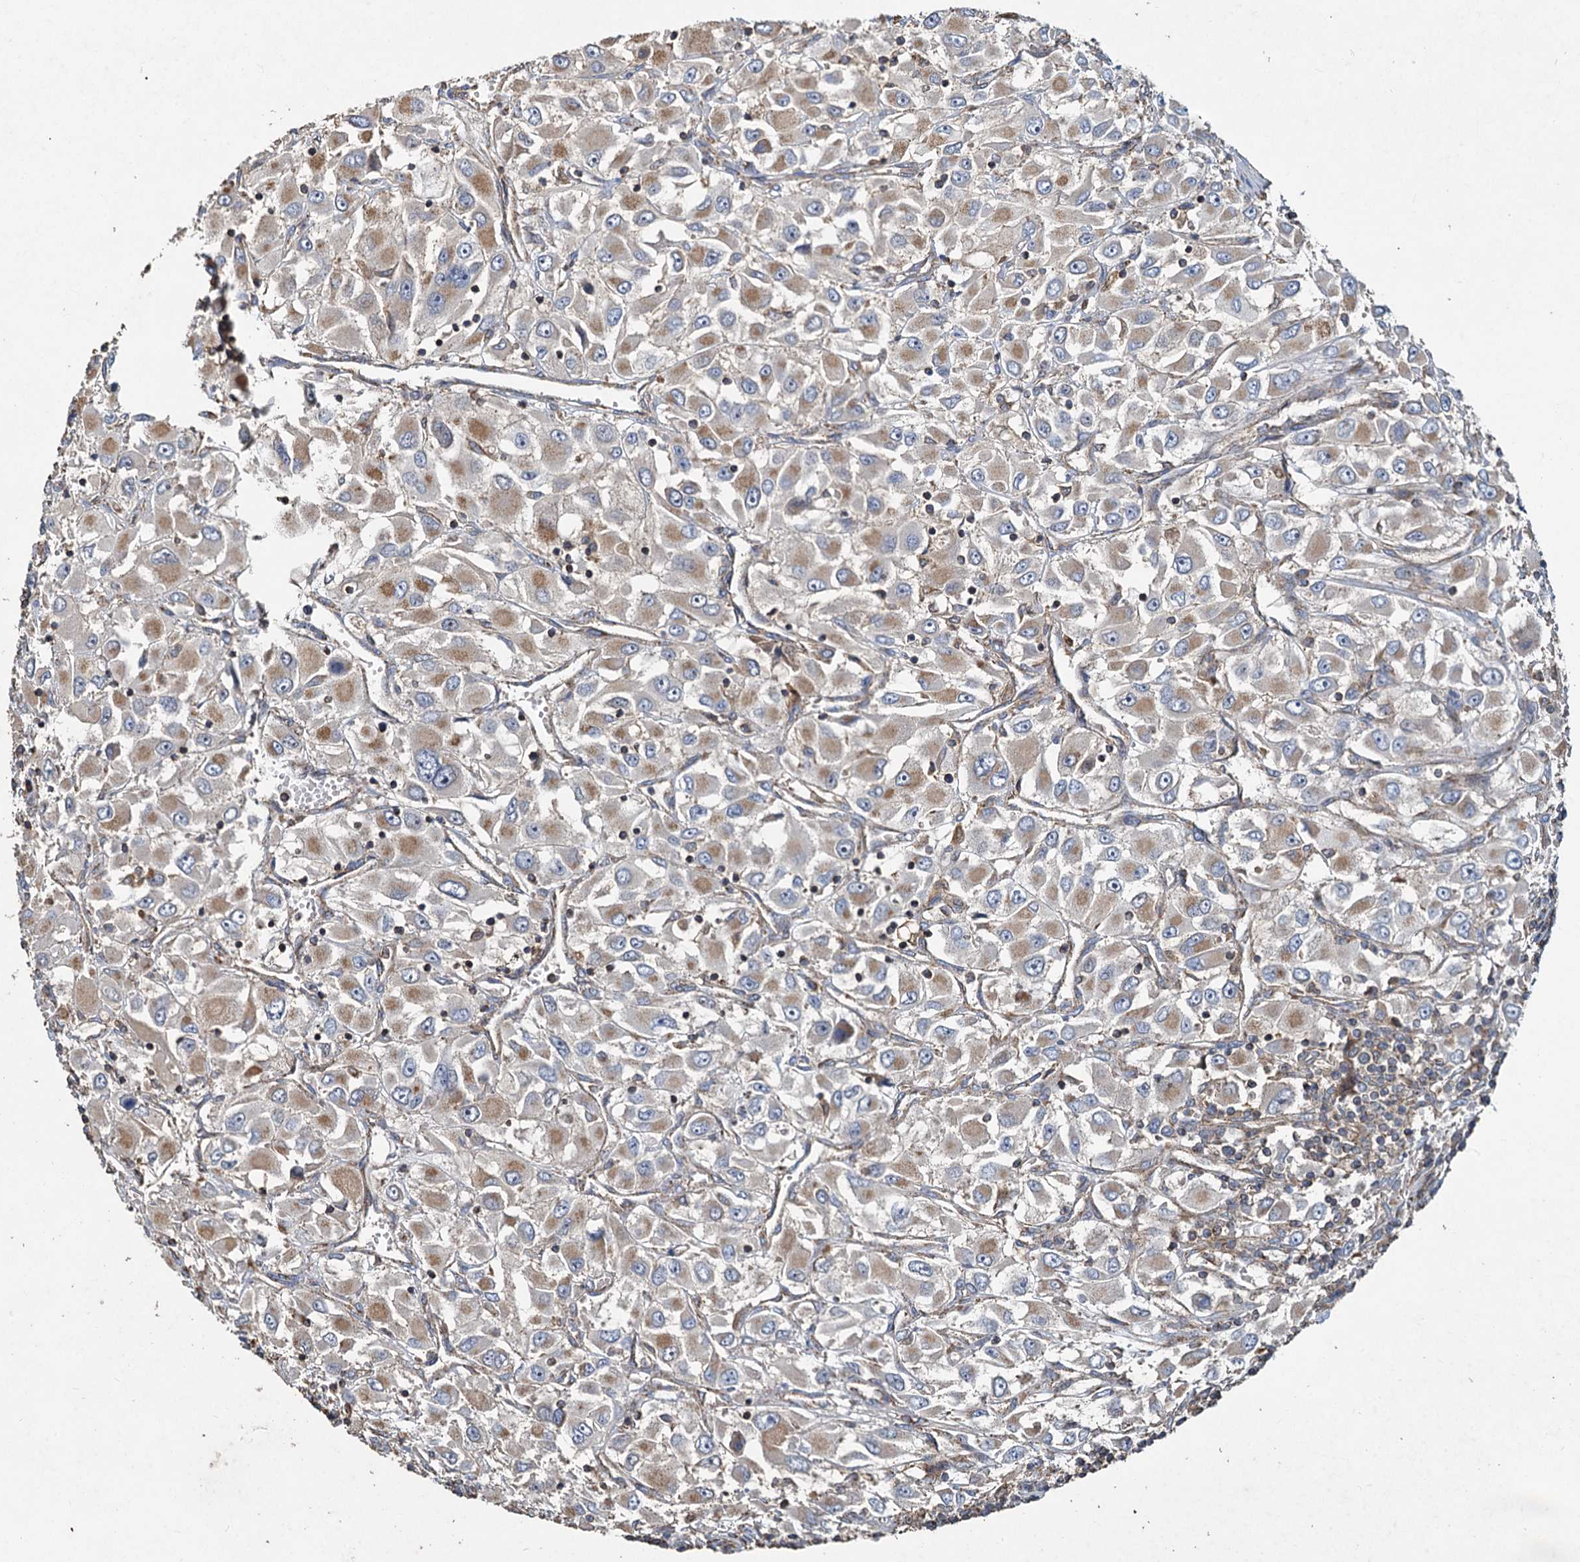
{"staining": {"intensity": "weak", "quantity": ">75%", "location": "cytoplasmic/membranous"}, "tissue": "renal cancer", "cell_type": "Tumor cells", "image_type": "cancer", "snomed": [{"axis": "morphology", "description": "Adenocarcinoma, NOS"}, {"axis": "topography", "description": "Kidney"}], "caption": "Approximately >75% of tumor cells in adenocarcinoma (renal) display weak cytoplasmic/membranous protein expression as visualized by brown immunohistochemical staining.", "gene": "SDS", "patient": {"sex": "female", "age": 52}}